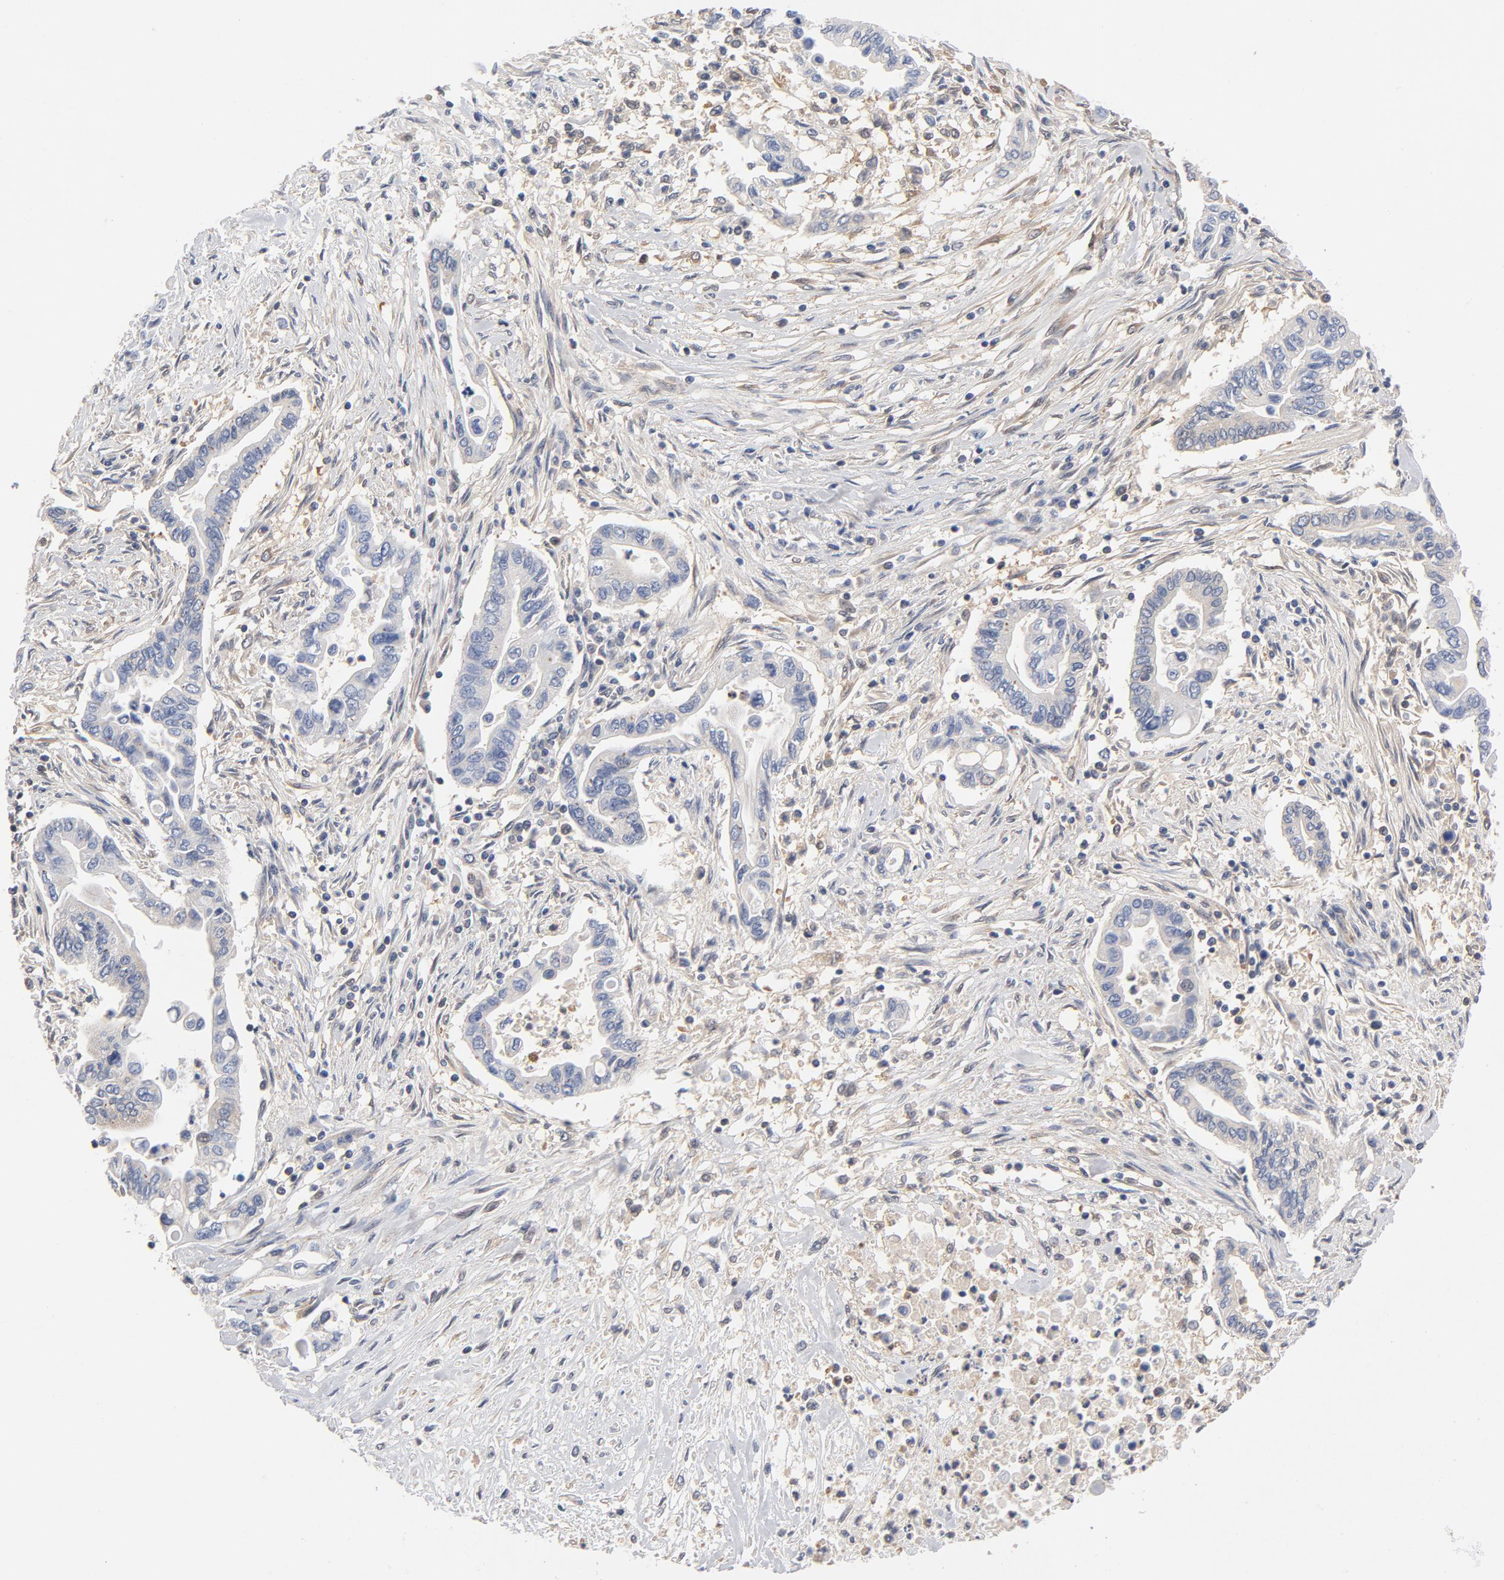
{"staining": {"intensity": "negative", "quantity": "none", "location": "none"}, "tissue": "pancreatic cancer", "cell_type": "Tumor cells", "image_type": "cancer", "snomed": [{"axis": "morphology", "description": "Adenocarcinoma, NOS"}, {"axis": "topography", "description": "Pancreas"}], "caption": "The photomicrograph exhibits no significant staining in tumor cells of pancreatic adenocarcinoma.", "gene": "ASMTL", "patient": {"sex": "female", "age": 57}}